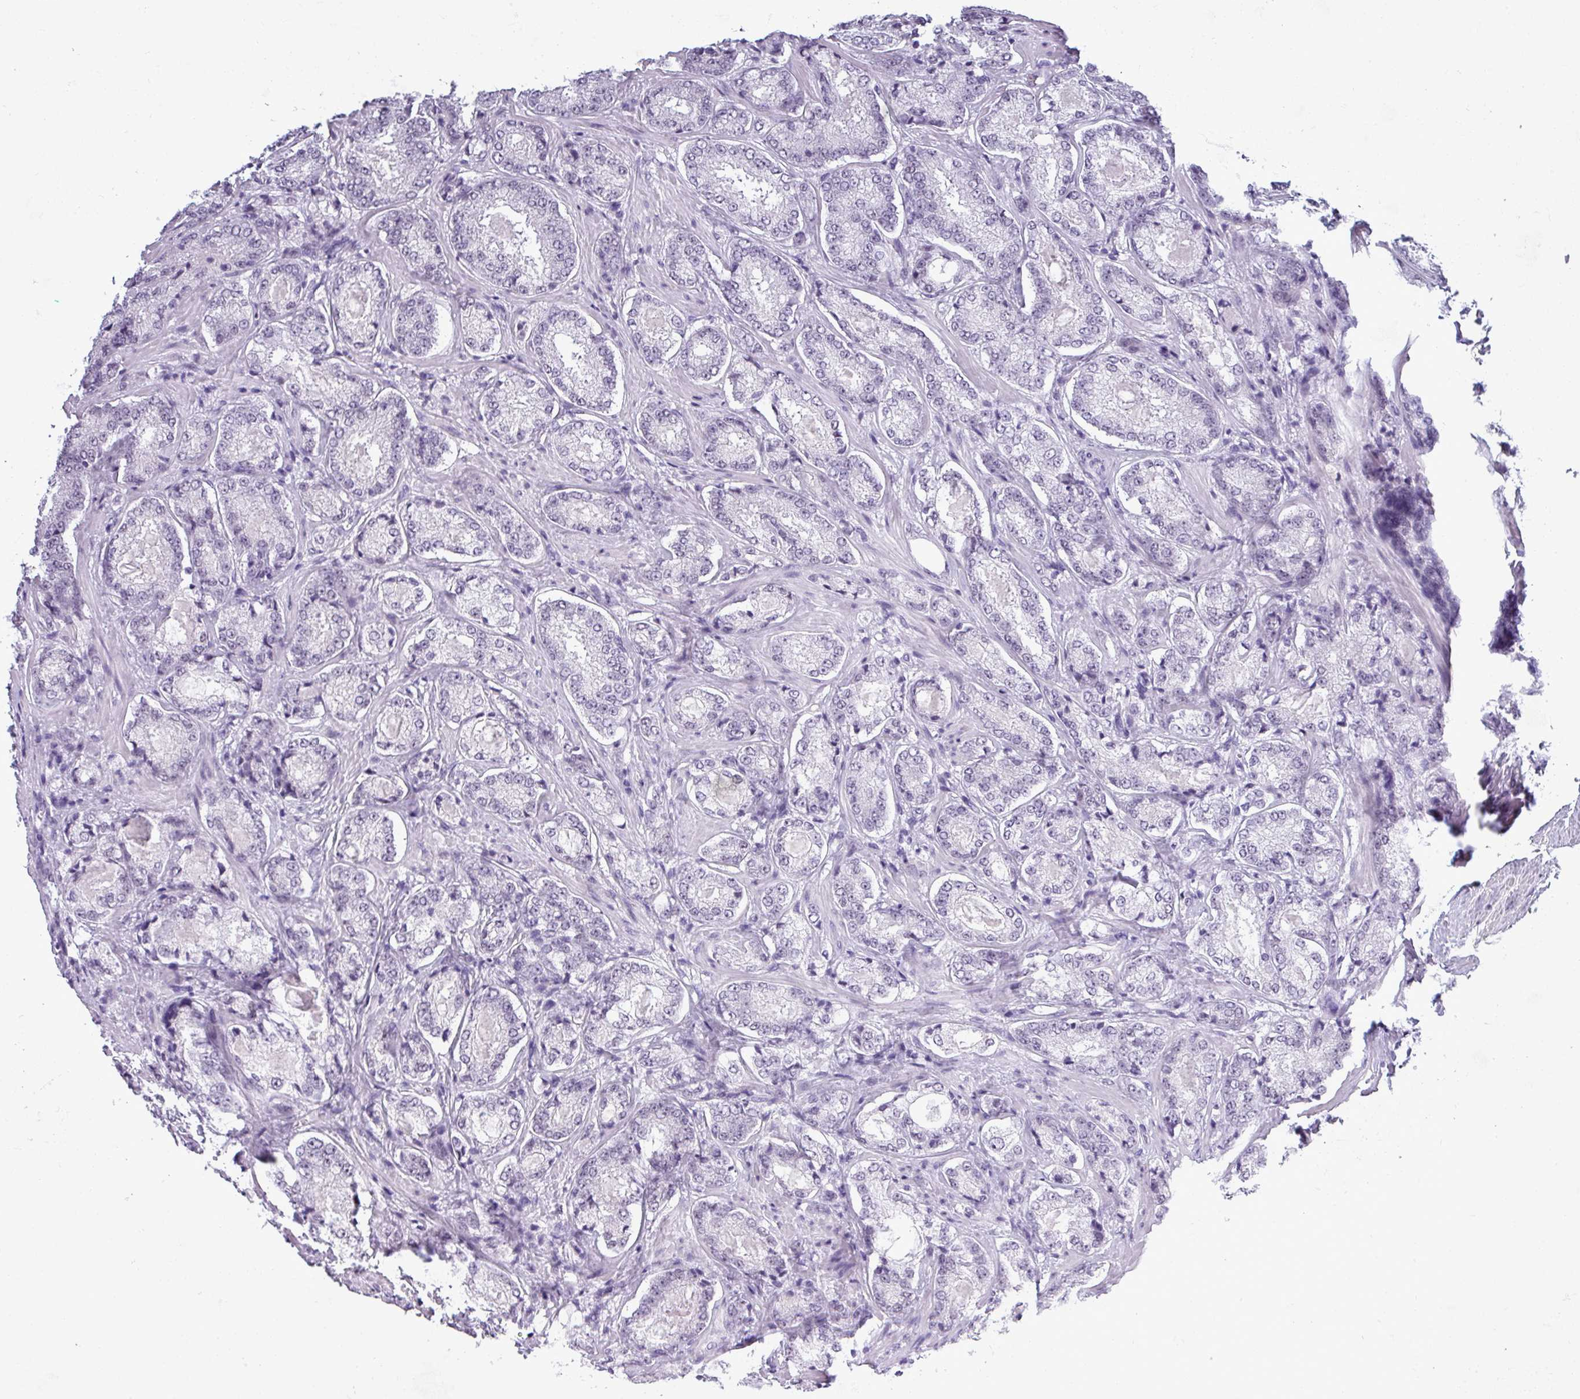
{"staining": {"intensity": "negative", "quantity": "none", "location": "none"}, "tissue": "prostate cancer", "cell_type": "Tumor cells", "image_type": "cancer", "snomed": [{"axis": "morphology", "description": "Adenocarcinoma, Low grade"}, {"axis": "topography", "description": "Prostate"}], "caption": "A high-resolution image shows immunohistochemistry staining of prostate cancer (adenocarcinoma (low-grade)), which reveals no significant staining in tumor cells.", "gene": "SRGAP1", "patient": {"sex": "male", "age": 74}}